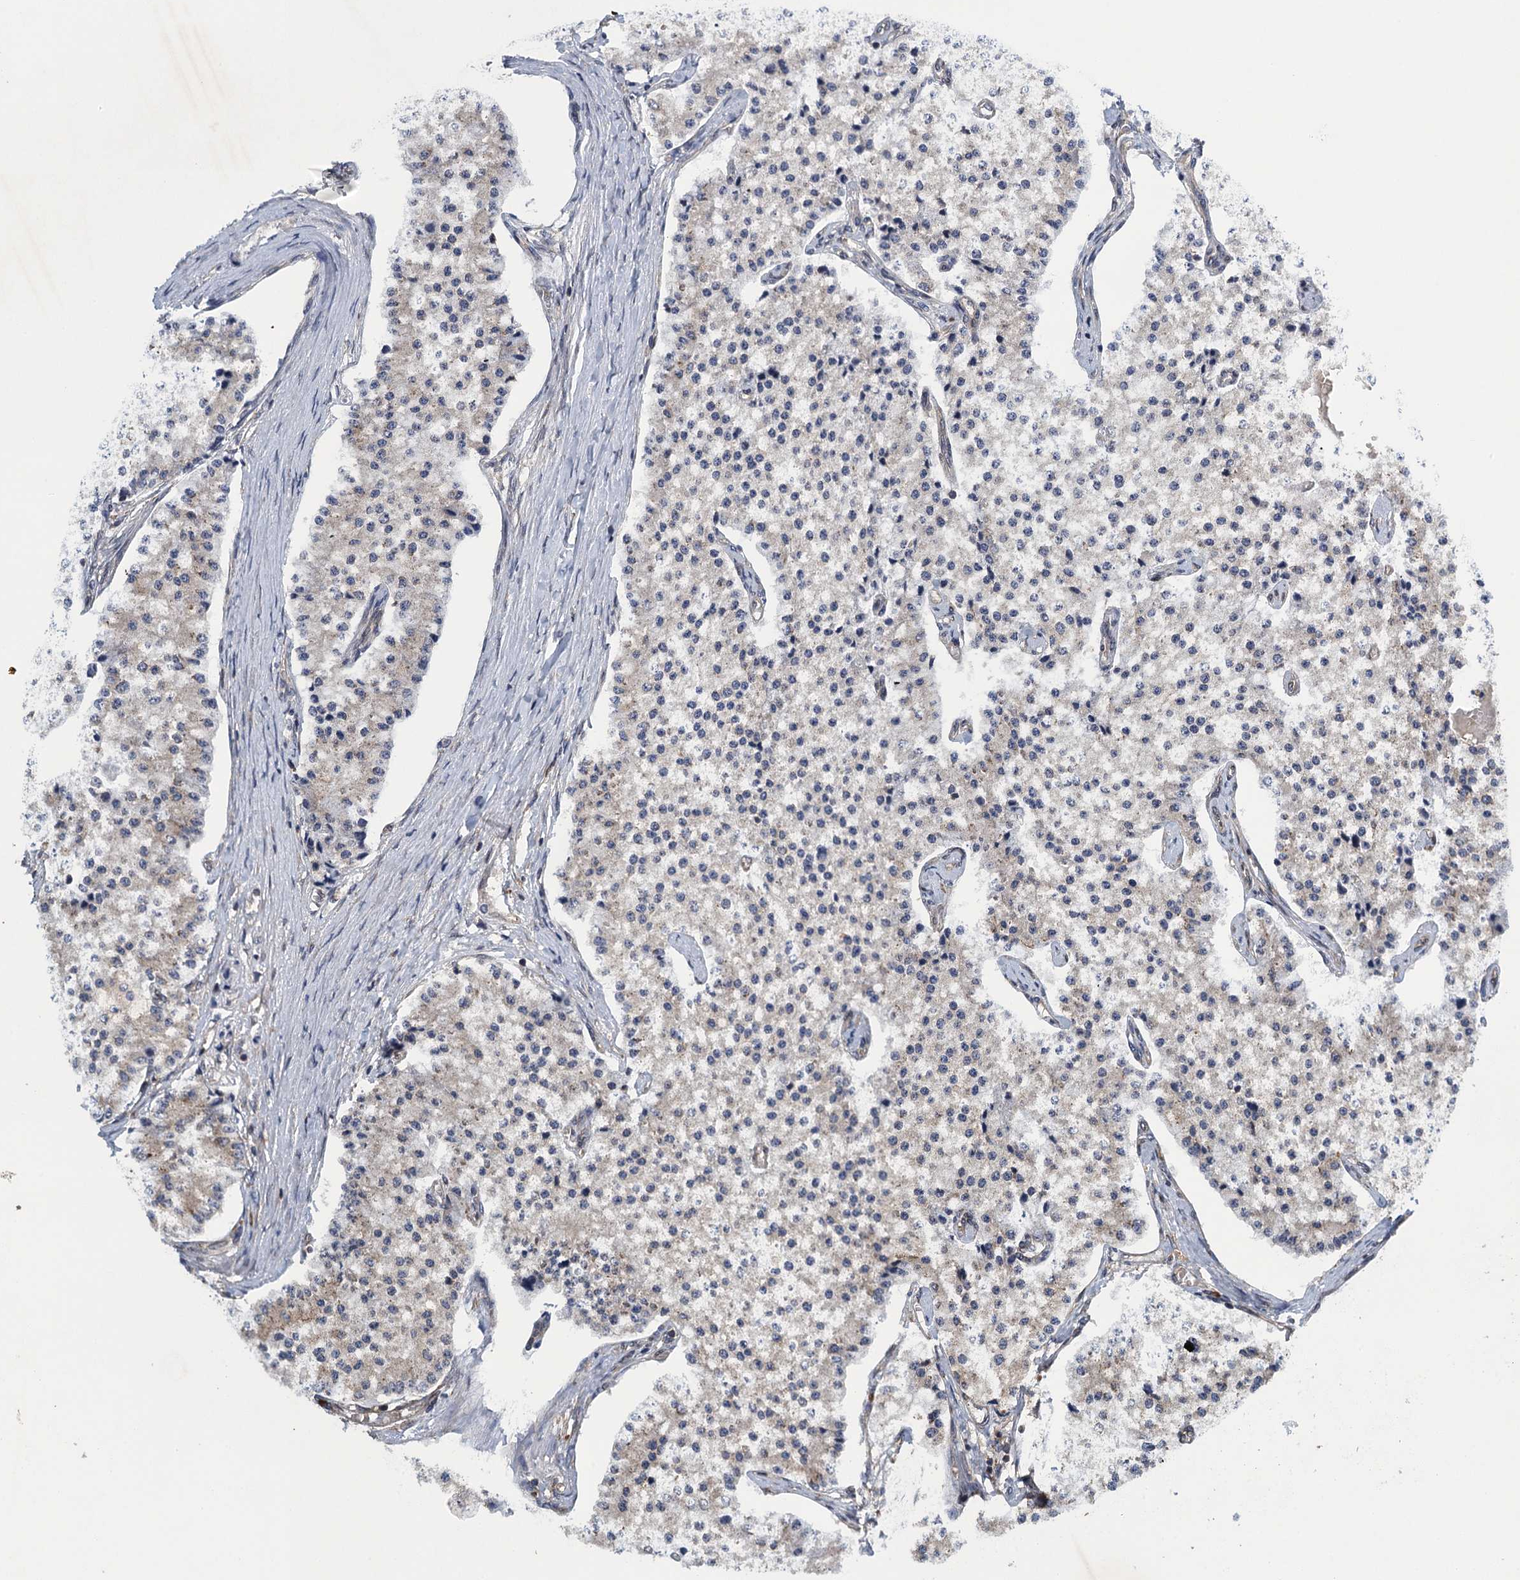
{"staining": {"intensity": "weak", "quantity": "<25%", "location": "cytoplasmic/membranous"}, "tissue": "carcinoid", "cell_type": "Tumor cells", "image_type": "cancer", "snomed": [{"axis": "morphology", "description": "Carcinoid, malignant, NOS"}, {"axis": "topography", "description": "Colon"}], "caption": "Tumor cells show no significant protein positivity in carcinoid.", "gene": "MDM1", "patient": {"sex": "female", "age": 52}}